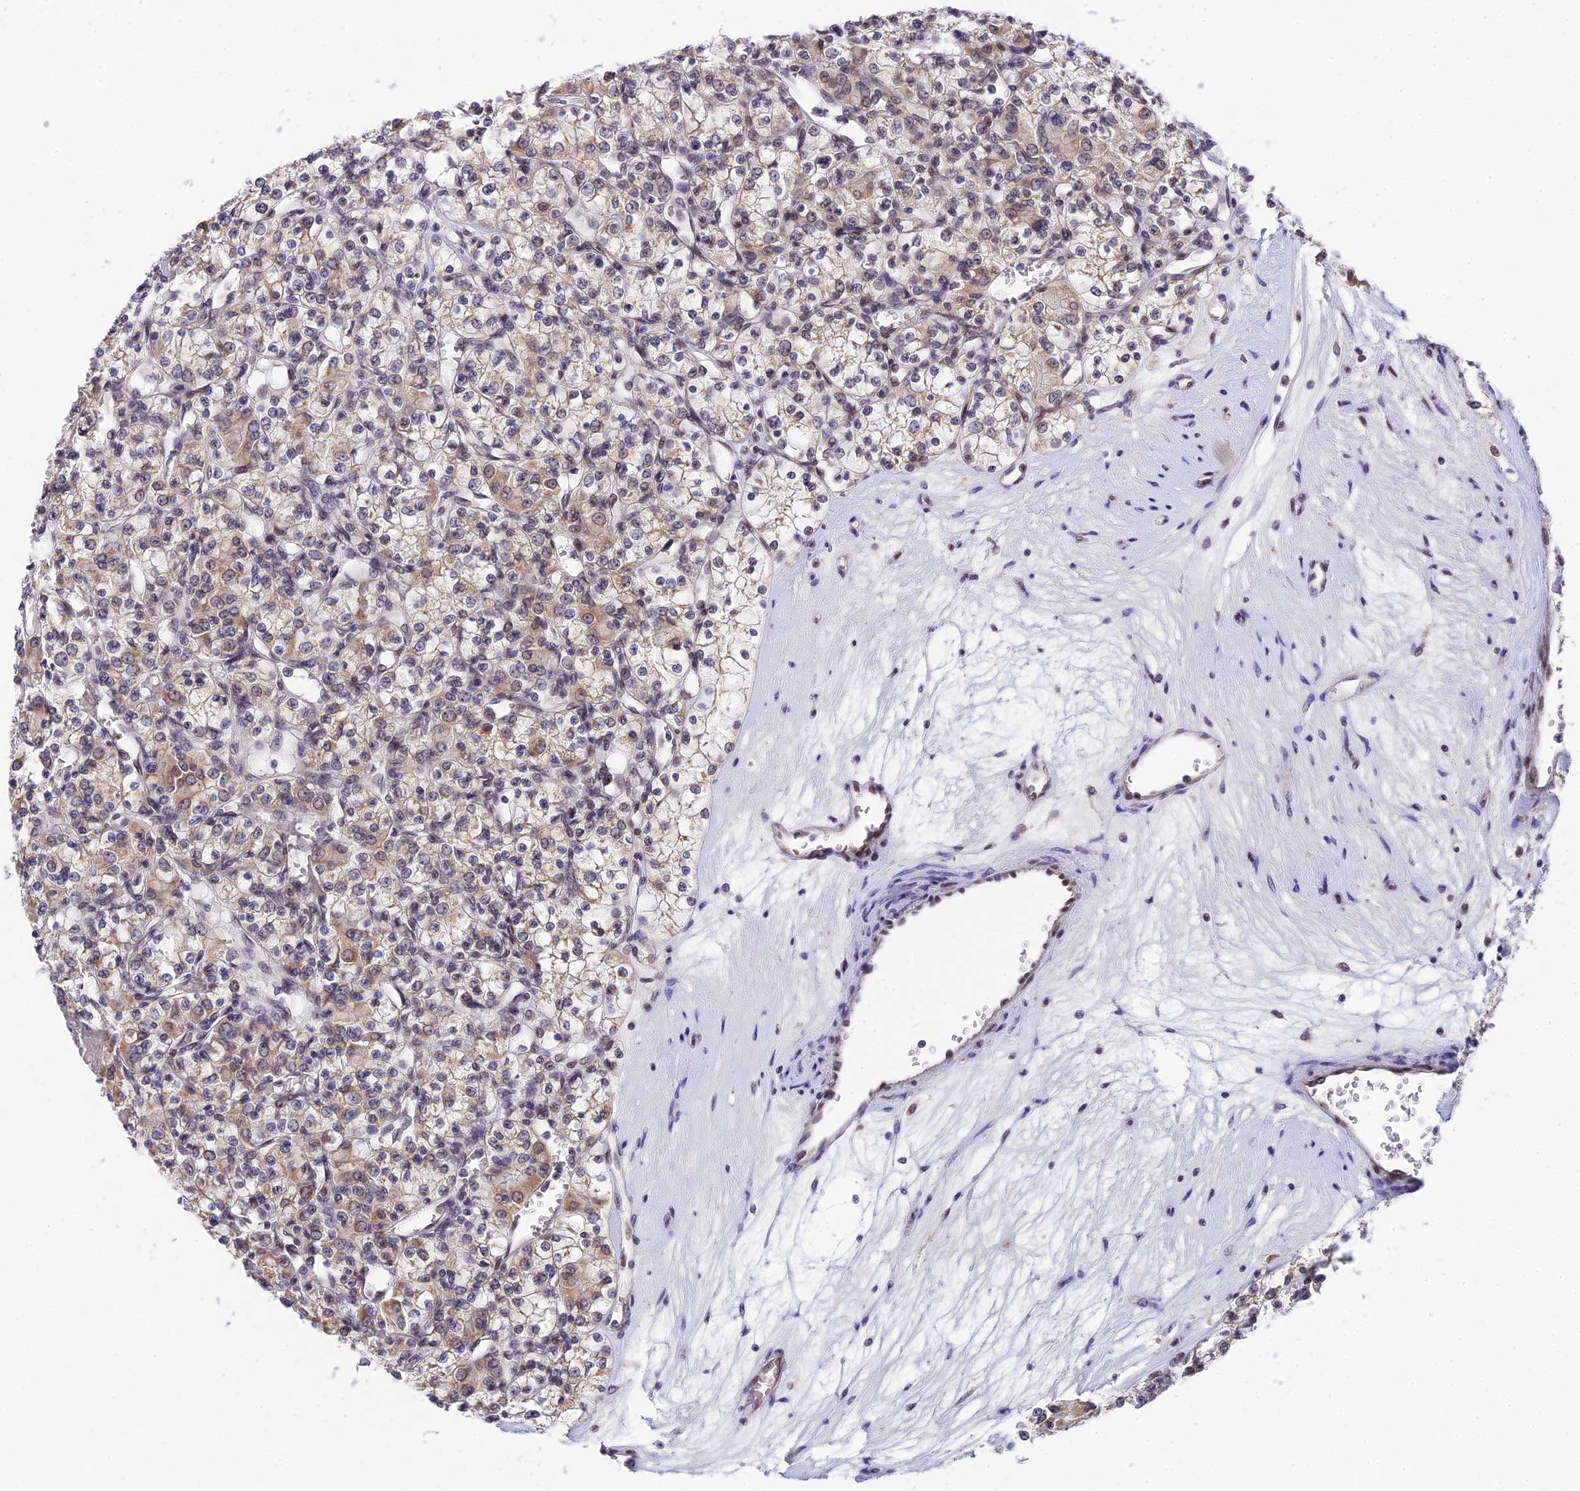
{"staining": {"intensity": "weak", "quantity": "25%-75%", "location": "cytoplasmic/membranous"}, "tissue": "renal cancer", "cell_type": "Tumor cells", "image_type": "cancer", "snomed": [{"axis": "morphology", "description": "Adenocarcinoma, NOS"}, {"axis": "topography", "description": "Kidney"}], "caption": "A photomicrograph of human renal cancer stained for a protein exhibits weak cytoplasmic/membranous brown staining in tumor cells.", "gene": "C2orf49", "patient": {"sex": "female", "age": 59}}